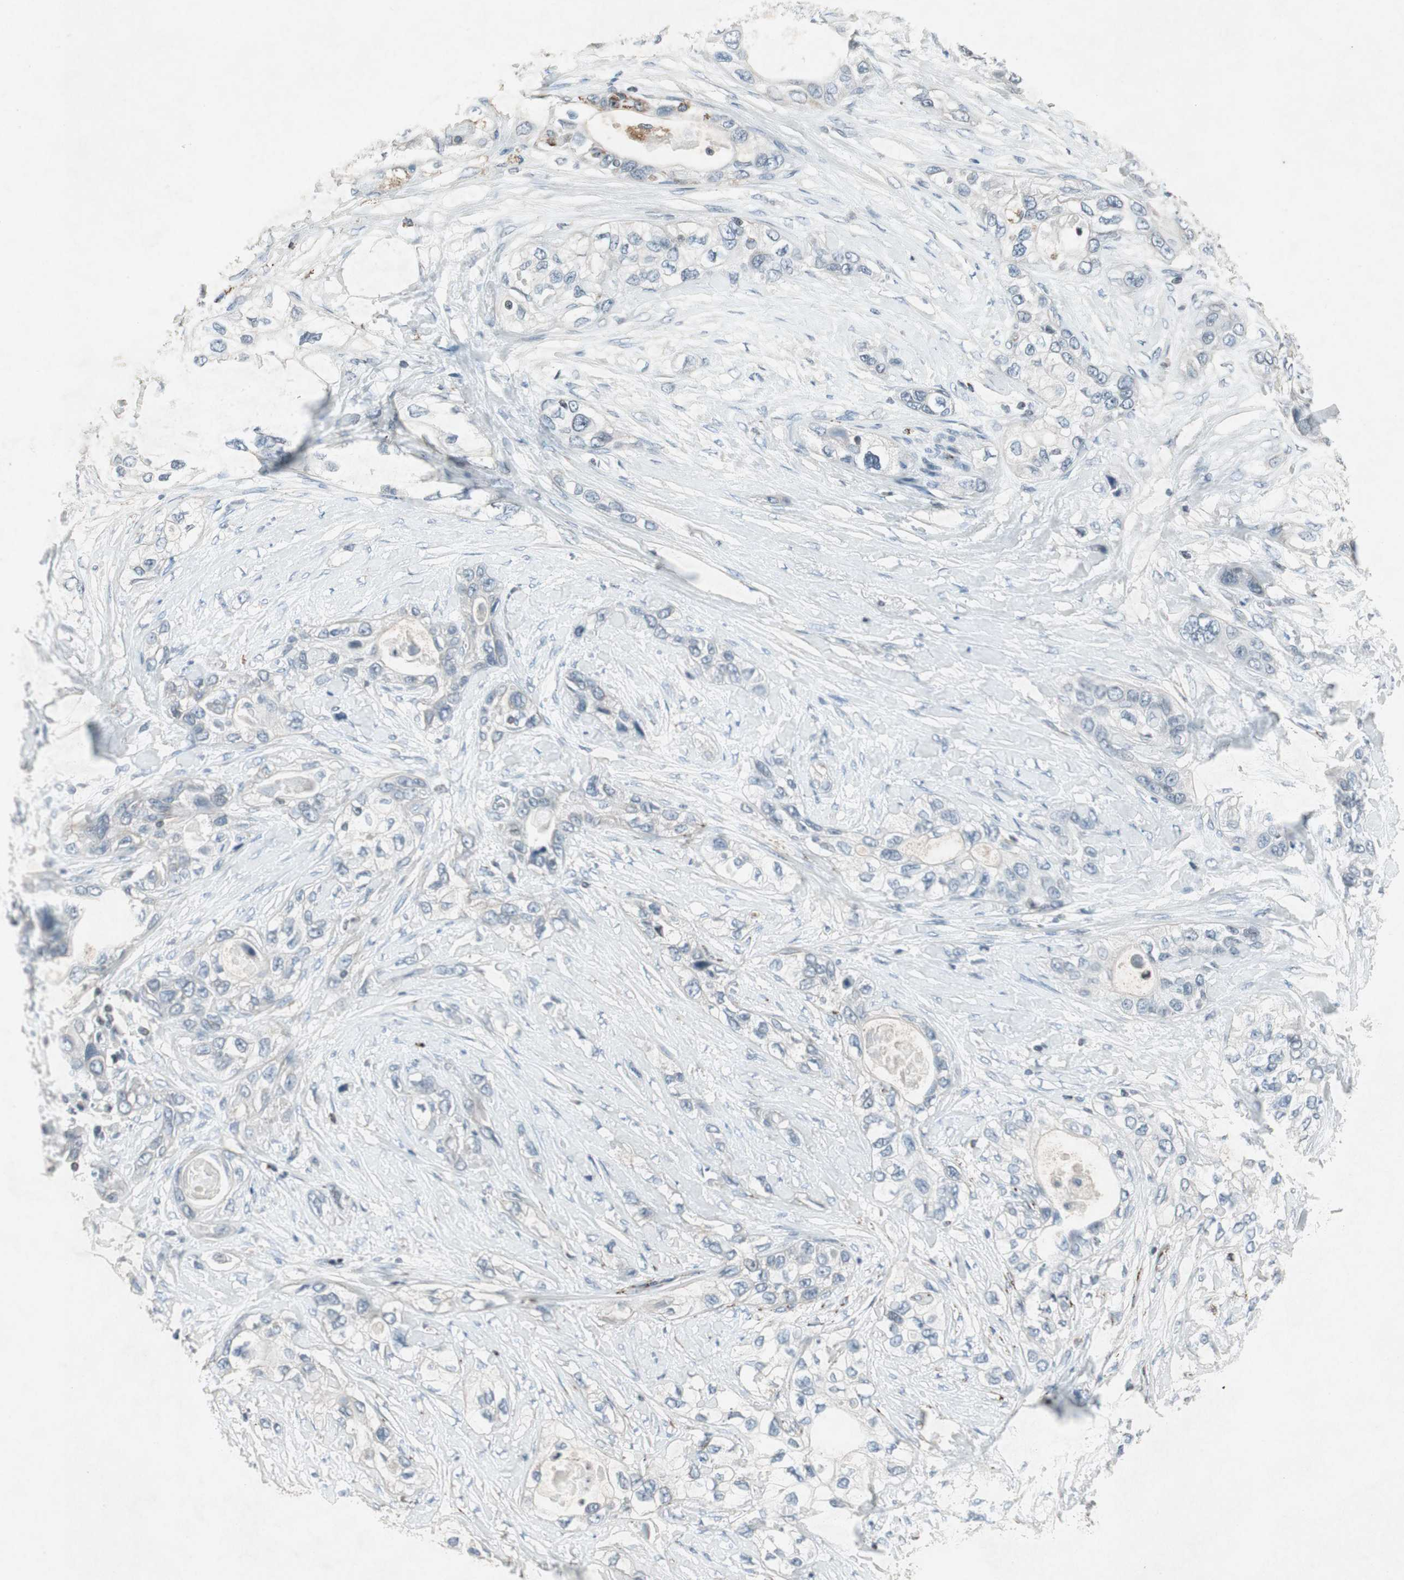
{"staining": {"intensity": "moderate", "quantity": "<25%", "location": "cytoplasmic/membranous"}, "tissue": "pancreatic cancer", "cell_type": "Tumor cells", "image_type": "cancer", "snomed": [{"axis": "morphology", "description": "Adenocarcinoma, NOS"}, {"axis": "topography", "description": "Pancreas"}], "caption": "The immunohistochemical stain labels moderate cytoplasmic/membranous staining in tumor cells of pancreatic cancer tissue. (DAB (3,3'-diaminobenzidine) IHC with brightfield microscopy, high magnification).", "gene": "ARG2", "patient": {"sex": "female", "age": 70}}